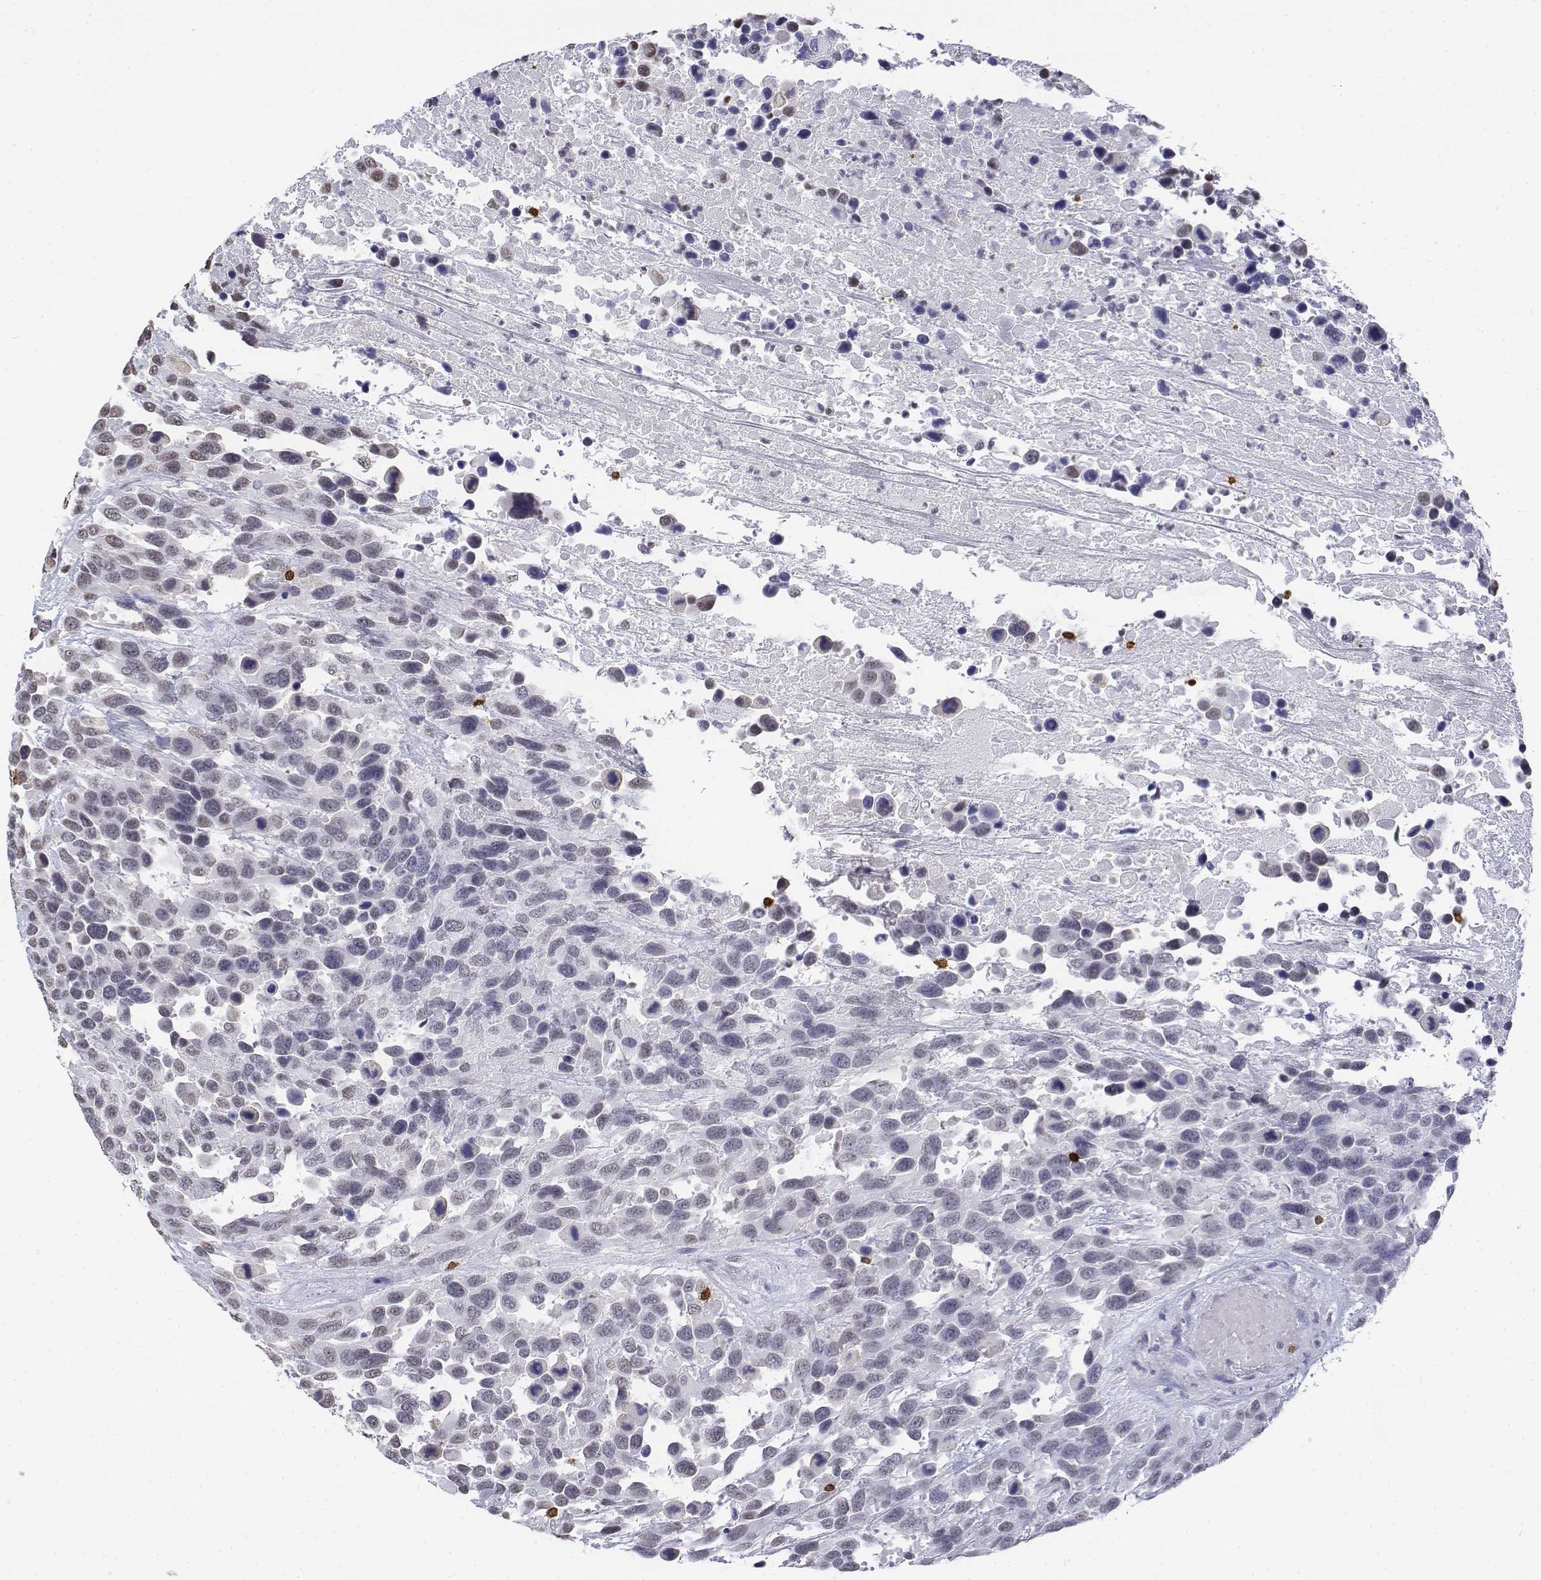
{"staining": {"intensity": "negative", "quantity": "none", "location": "none"}, "tissue": "urothelial cancer", "cell_type": "Tumor cells", "image_type": "cancer", "snomed": [{"axis": "morphology", "description": "Urothelial carcinoma, High grade"}, {"axis": "topography", "description": "Urinary bladder"}], "caption": "Immunohistochemistry micrograph of human urothelial cancer stained for a protein (brown), which reveals no staining in tumor cells.", "gene": "CD3E", "patient": {"sex": "female", "age": 70}}